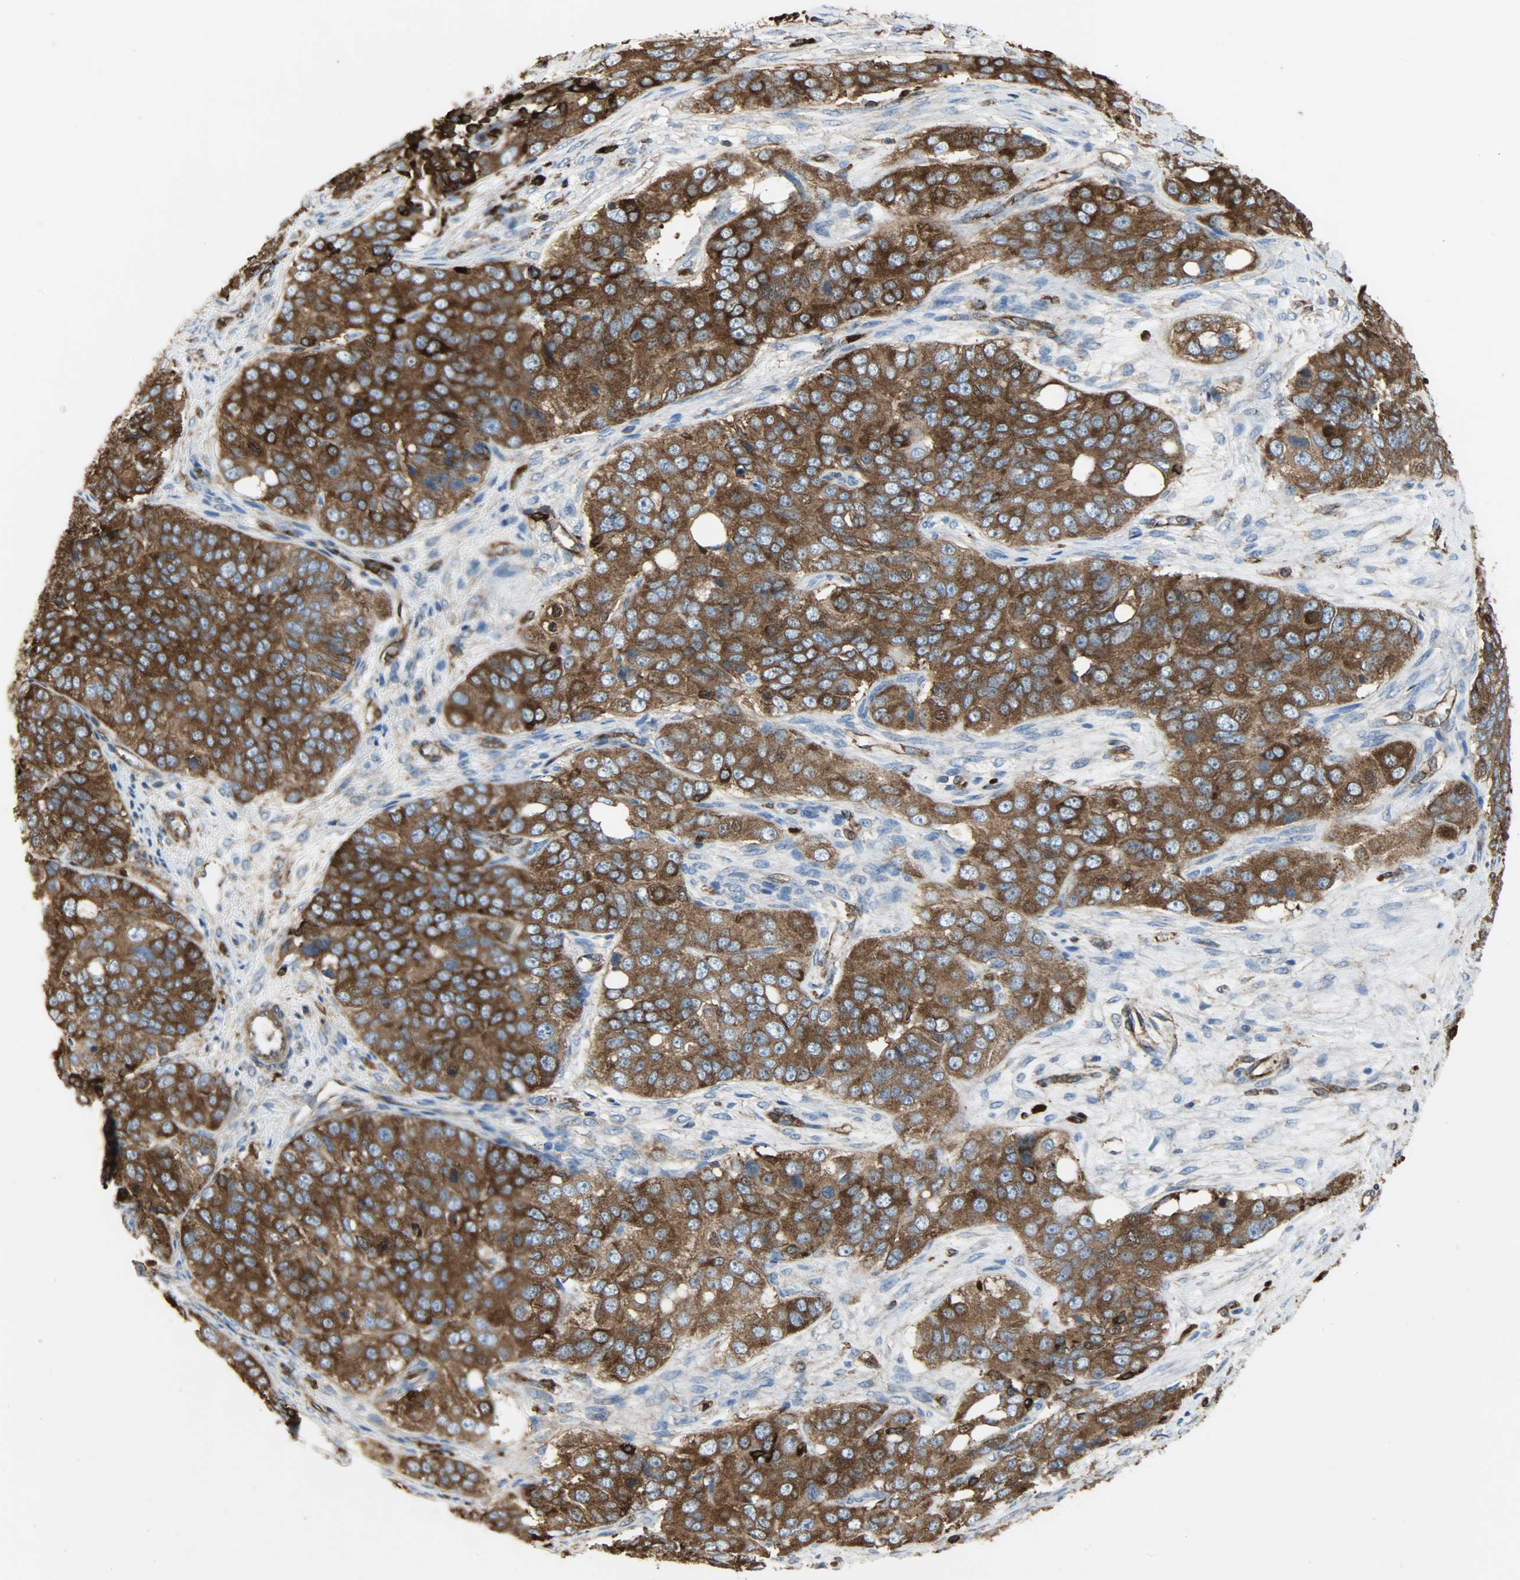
{"staining": {"intensity": "strong", "quantity": ">75%", "location": "cytoplasmic/membranous"}, "tissue": "ovarian cancer", "cell_type": "Tumor cells", "image_type": "cancer", "snomed": [{"axis": "morphology", "description": "Carcinoma, endometroid"}, {"axis": "topography", "description": "Ovary"}], "caption": "There is high levels of strong cytoplasmic/membranous expression in tumor cells of ovarian endometroid carcinoma, as demonstrated by immunohistochemical staining (brown color).", "gene": "VASP", "patient": {"sex": "female", "age": 51}}